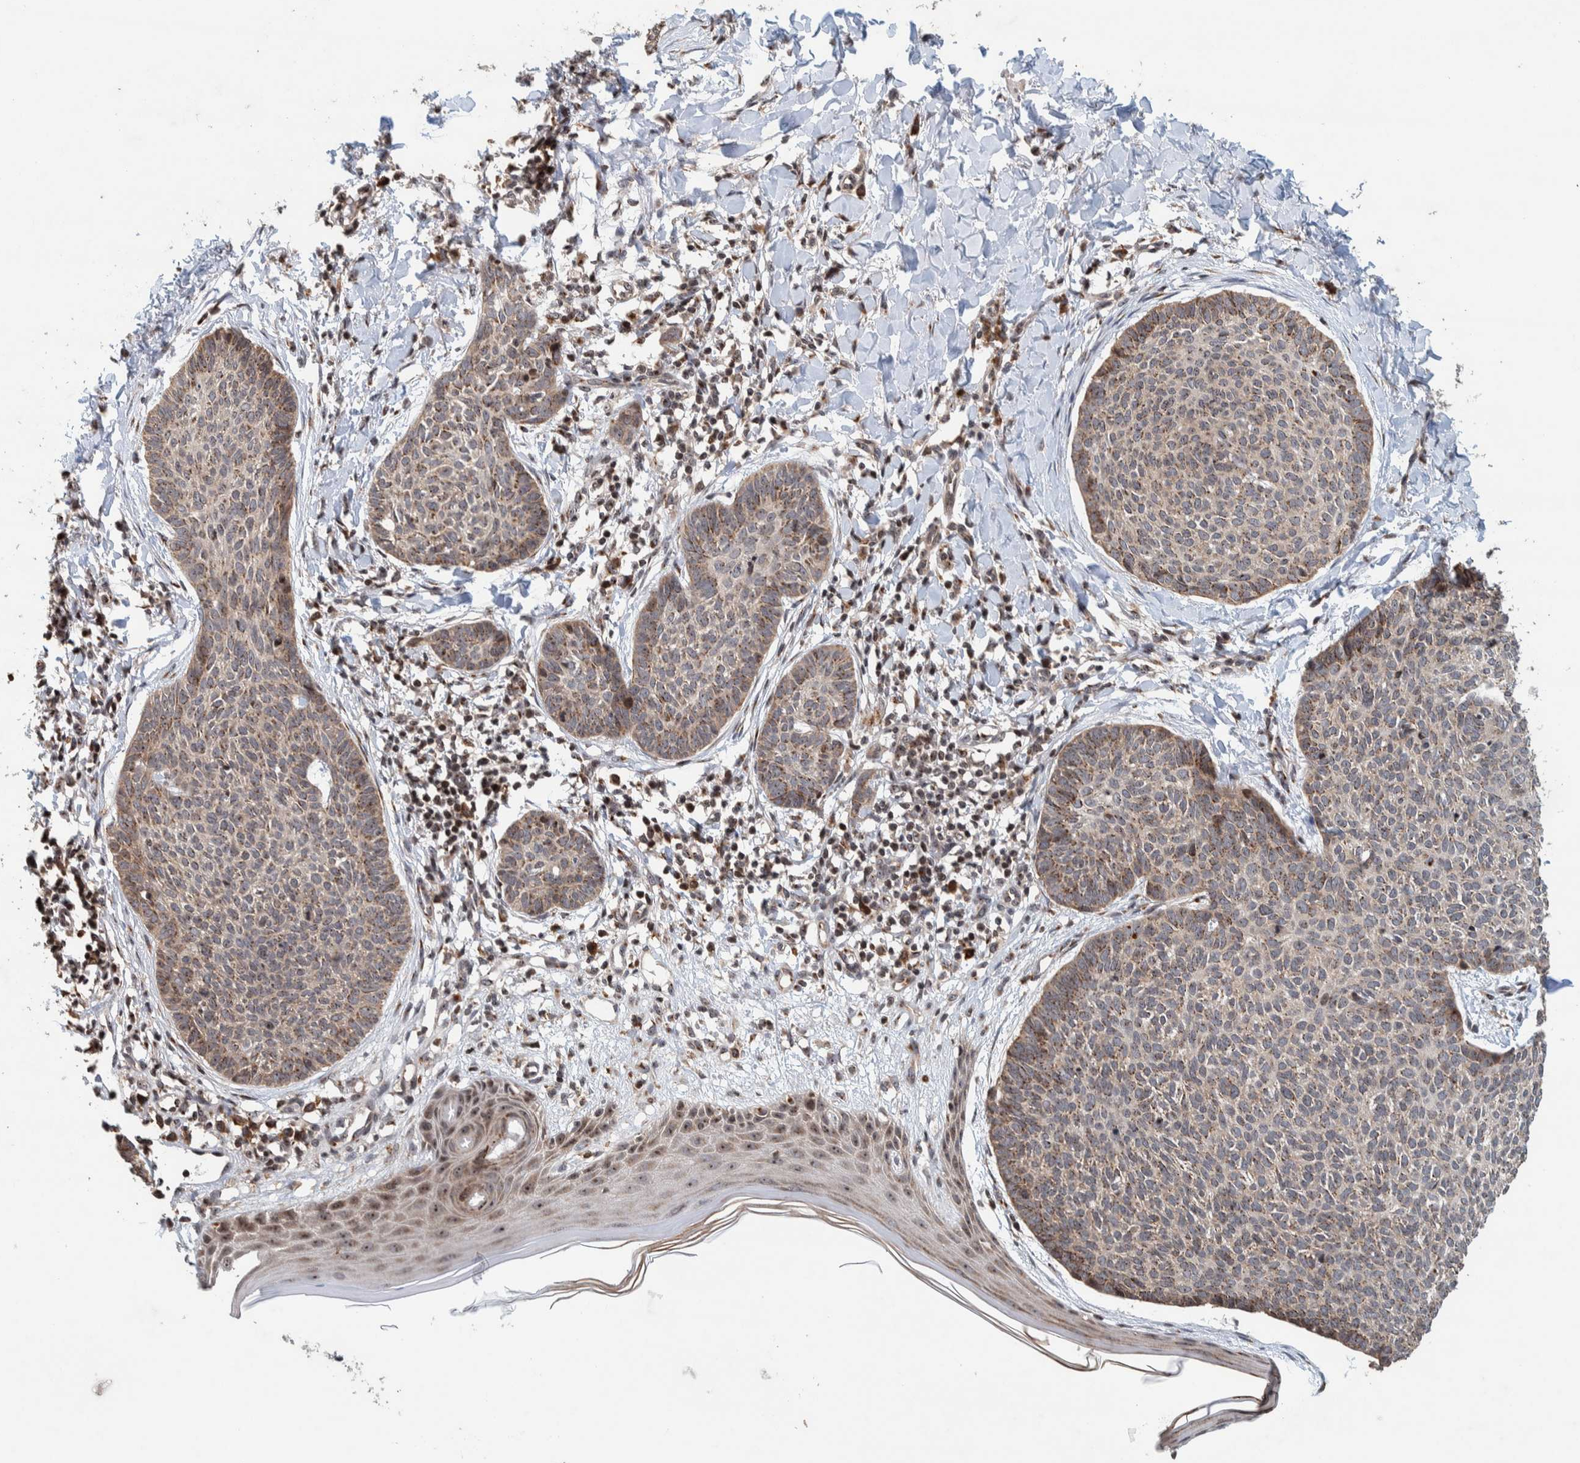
{"staining": {"intensity": "weak", "quantity": ">75%", "location": "cytoplasmic/membranous"}, "tissue": "skin cancer", "cell_type": "Tumor cells", "image_type": "cancer", "snomed": [{"axis": "morphology", "description": "Normal tissue, NOS"}, {"axis": "morphology", "description": "Basal cell carcinoma"}, {"axis": "topography", "description": "Skin"}], "caption": "Brown immunohistochemical staining in human skin basal cell carcinoma reveals weak cytoplasmic/membranous positivity in about >75% of tumor cells. Nuclei are stained in blue.", "gene": "CCDC182", "patient": {"sex": "male", "age": 50}}